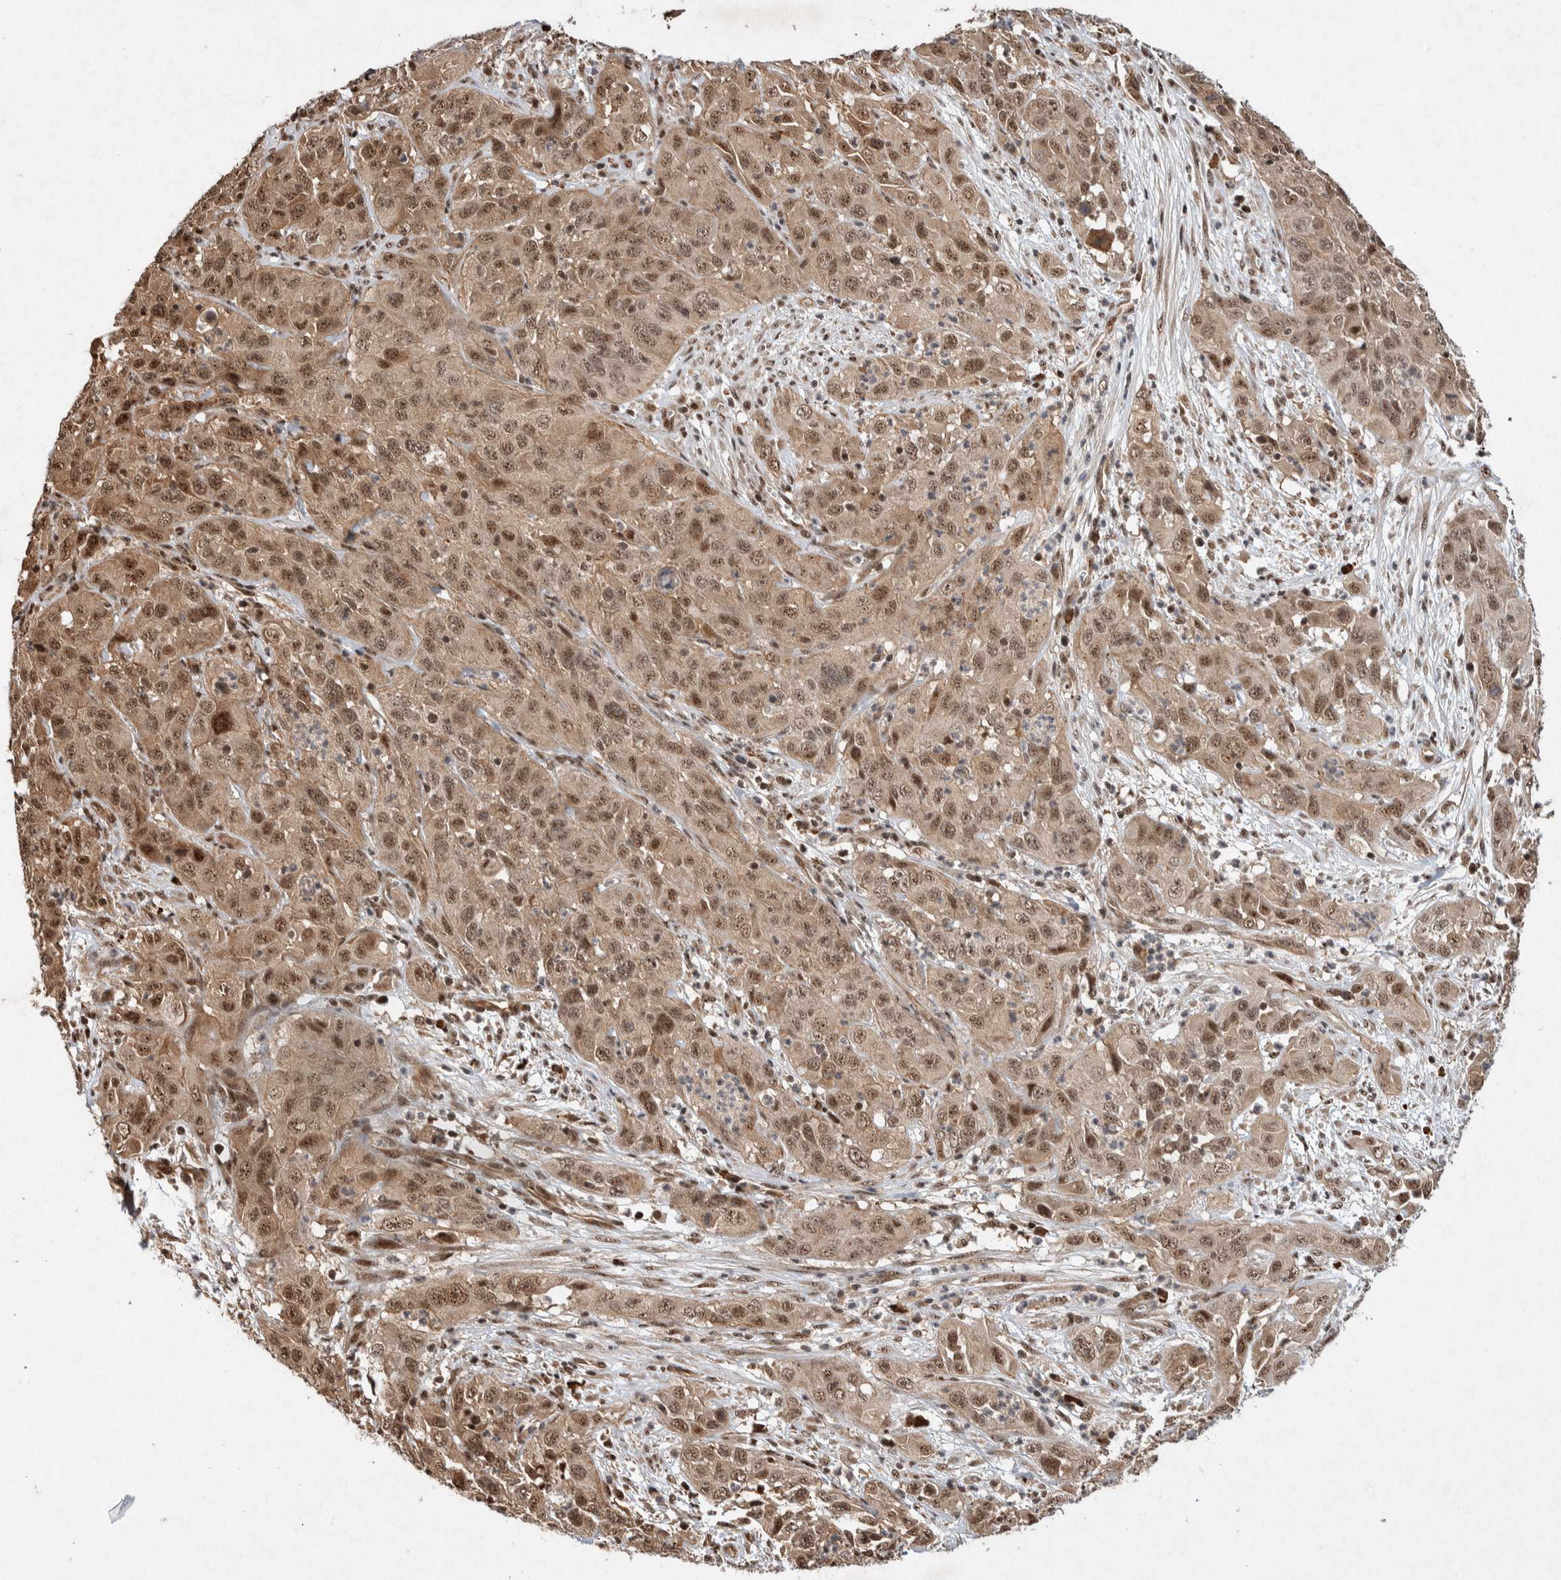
{"staining": {"intensity": "moderate", "quantity": ">75%", "location": "cytoplasmic/membranous,nuclear"}, "tissue": "cervical cancer", "cell_type": "Tumor cells", "image_type": "cancer", "snomed": [{"axis": "morphology", "description": "Squamous cell carcinoma, NOS"}, {"axis": "topography", "description": "Cervix"}], "caption": "An image showing moderate cytoplasmic/membranous and nuclear staining in about >75% of tumor cells in cervical squamous cell carcinoma, as visualized by brown immunohistochemical staining.", "gene": "TOR1B", "patient": {"sex": "female", "age": 32}}